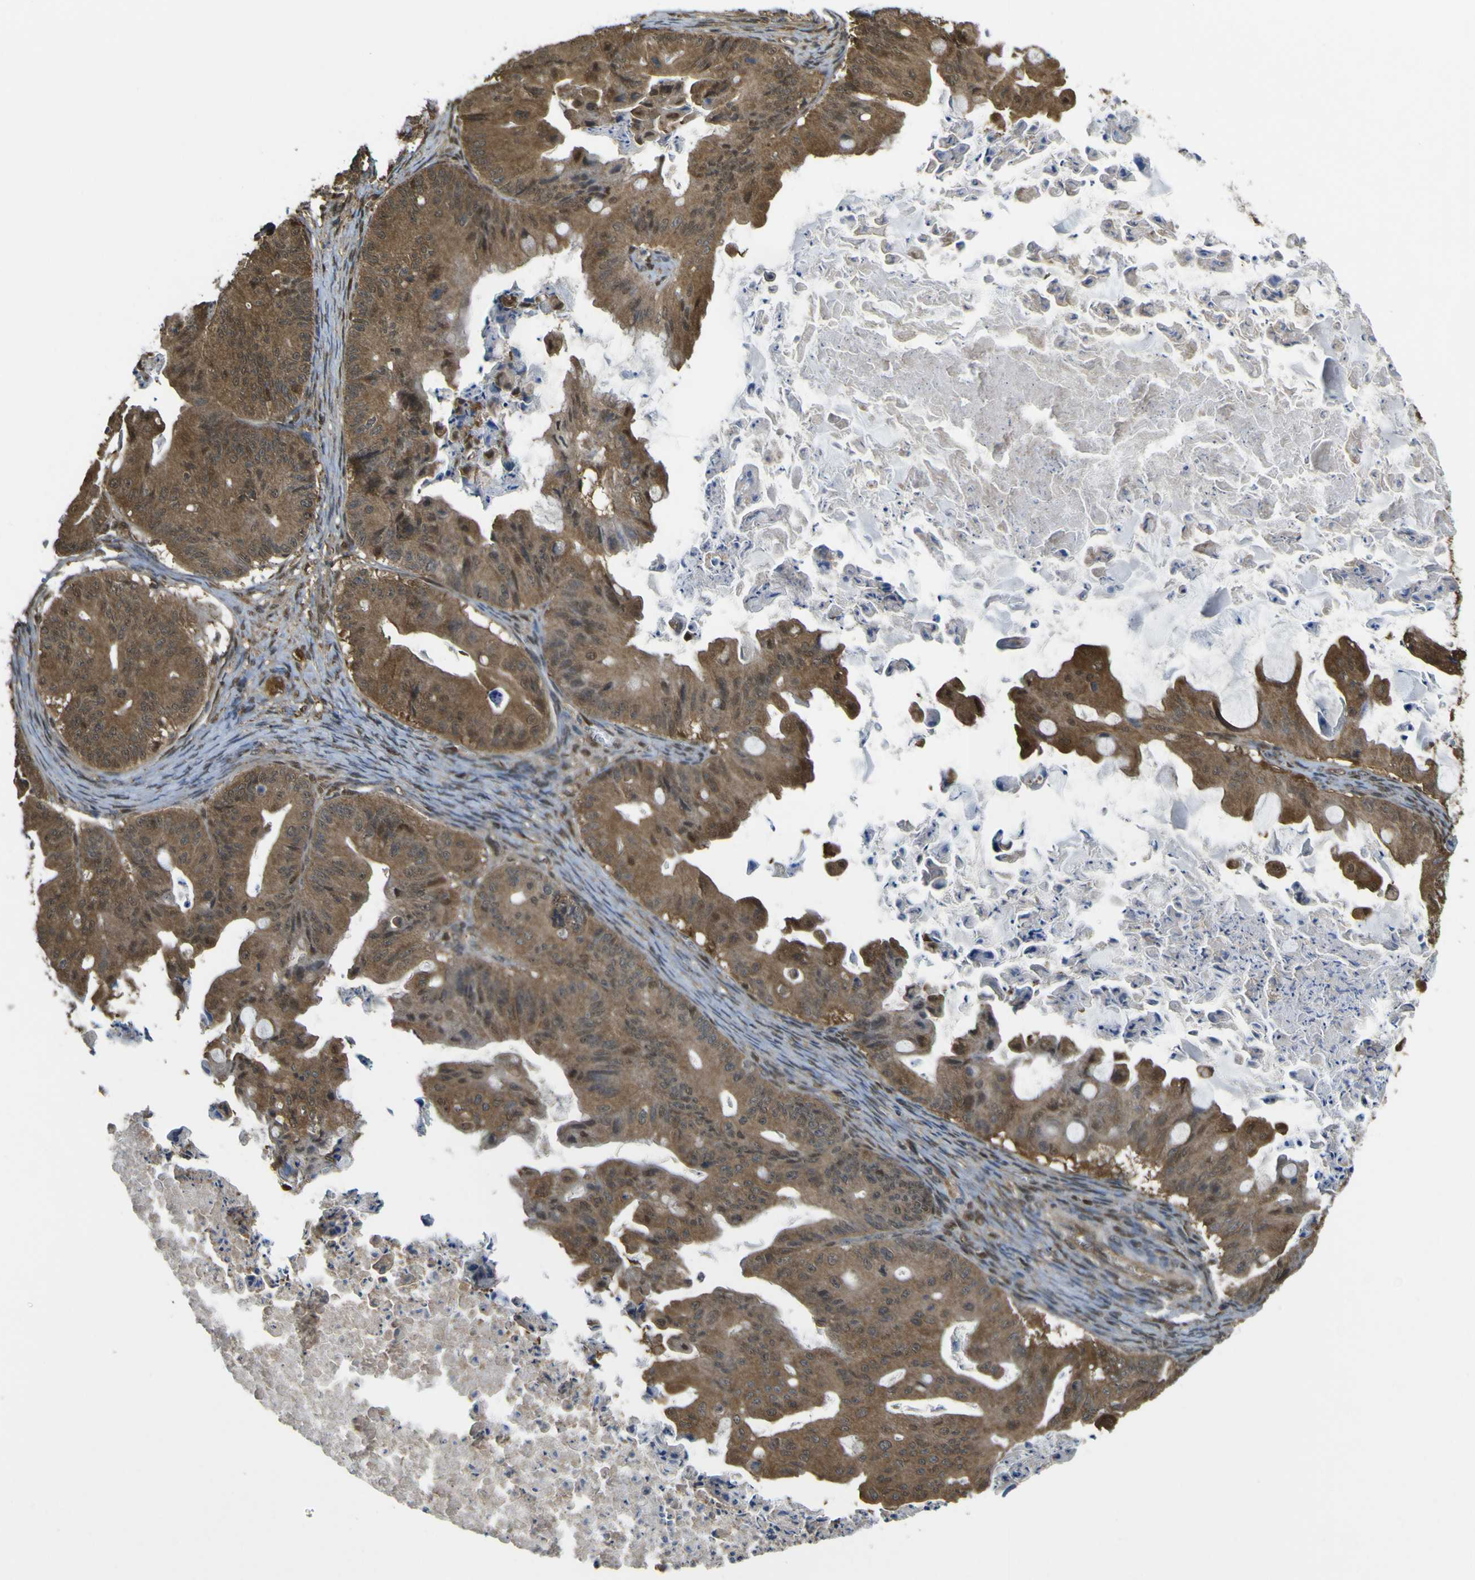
{"staining": {"intensity": "moderate", "quantity": ">75%", "location": "cytoplasmic/membranous"}, "tissue": "ovarian cancer", "cell_type": "Tumor cells", "image_type": "cancer", "snomed": [{"axis": "morphology", "description": "Cystadenocarcinoma, mucinous, NOS"}, {"axis": "topography", "description": "Ovary"}], "caption": "DAB immunohistochemical staining of human ovarian cancer (mucinous cystadenocarcinoma) displays moderate cytoplasmic/membranous protein positivity in approximately >75% of tumor cells. The protein is stained brown, and the nuclei are stained in blue (DAB IHC with brightfield microscopy, high magnification).", "gene": "YWHAG", "patient": {"sex": "female", "age": 37}}